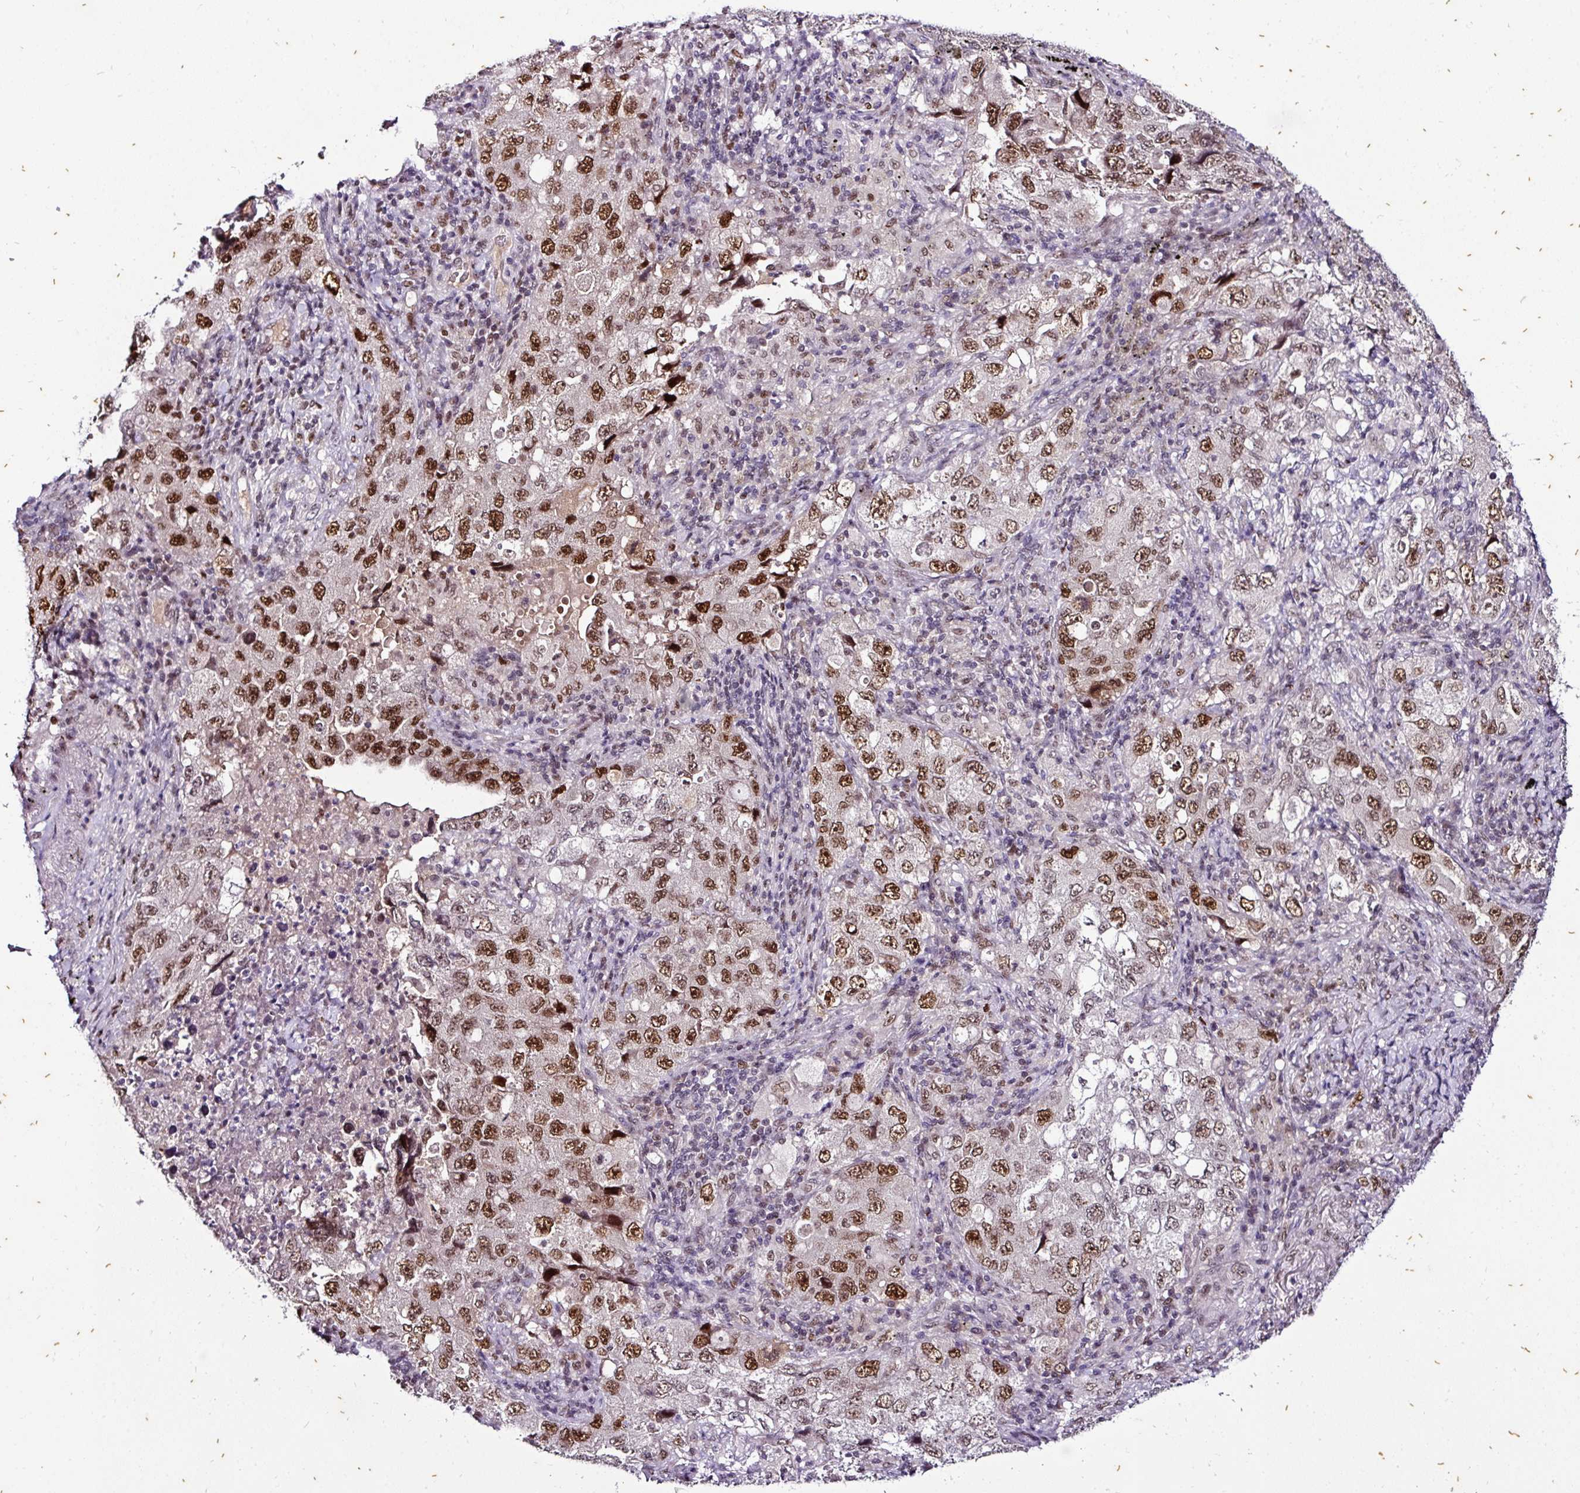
{"staining": {"intensity": "strong", "quantity": ">75%", "location": "nuclear"}, "tissue": "lung cancer", "cell_type": "Tumor cells", "image_type": "cancer", "snomed": [{"axis": "morphology", "description": "Adenocarcinoma, NOS"}, {"axis": "topography", "description": "Lung"}], "caption": "Immunohistochemistry of human lung cancer (adenocarcinoma) reveals high levels of strong nuclear staining in approximately >75% of tumor cells. (IHC, brightfield microscopy, high magnification).", "gene": "KLF16", "patient": {"sex": "female", "age": 57}}